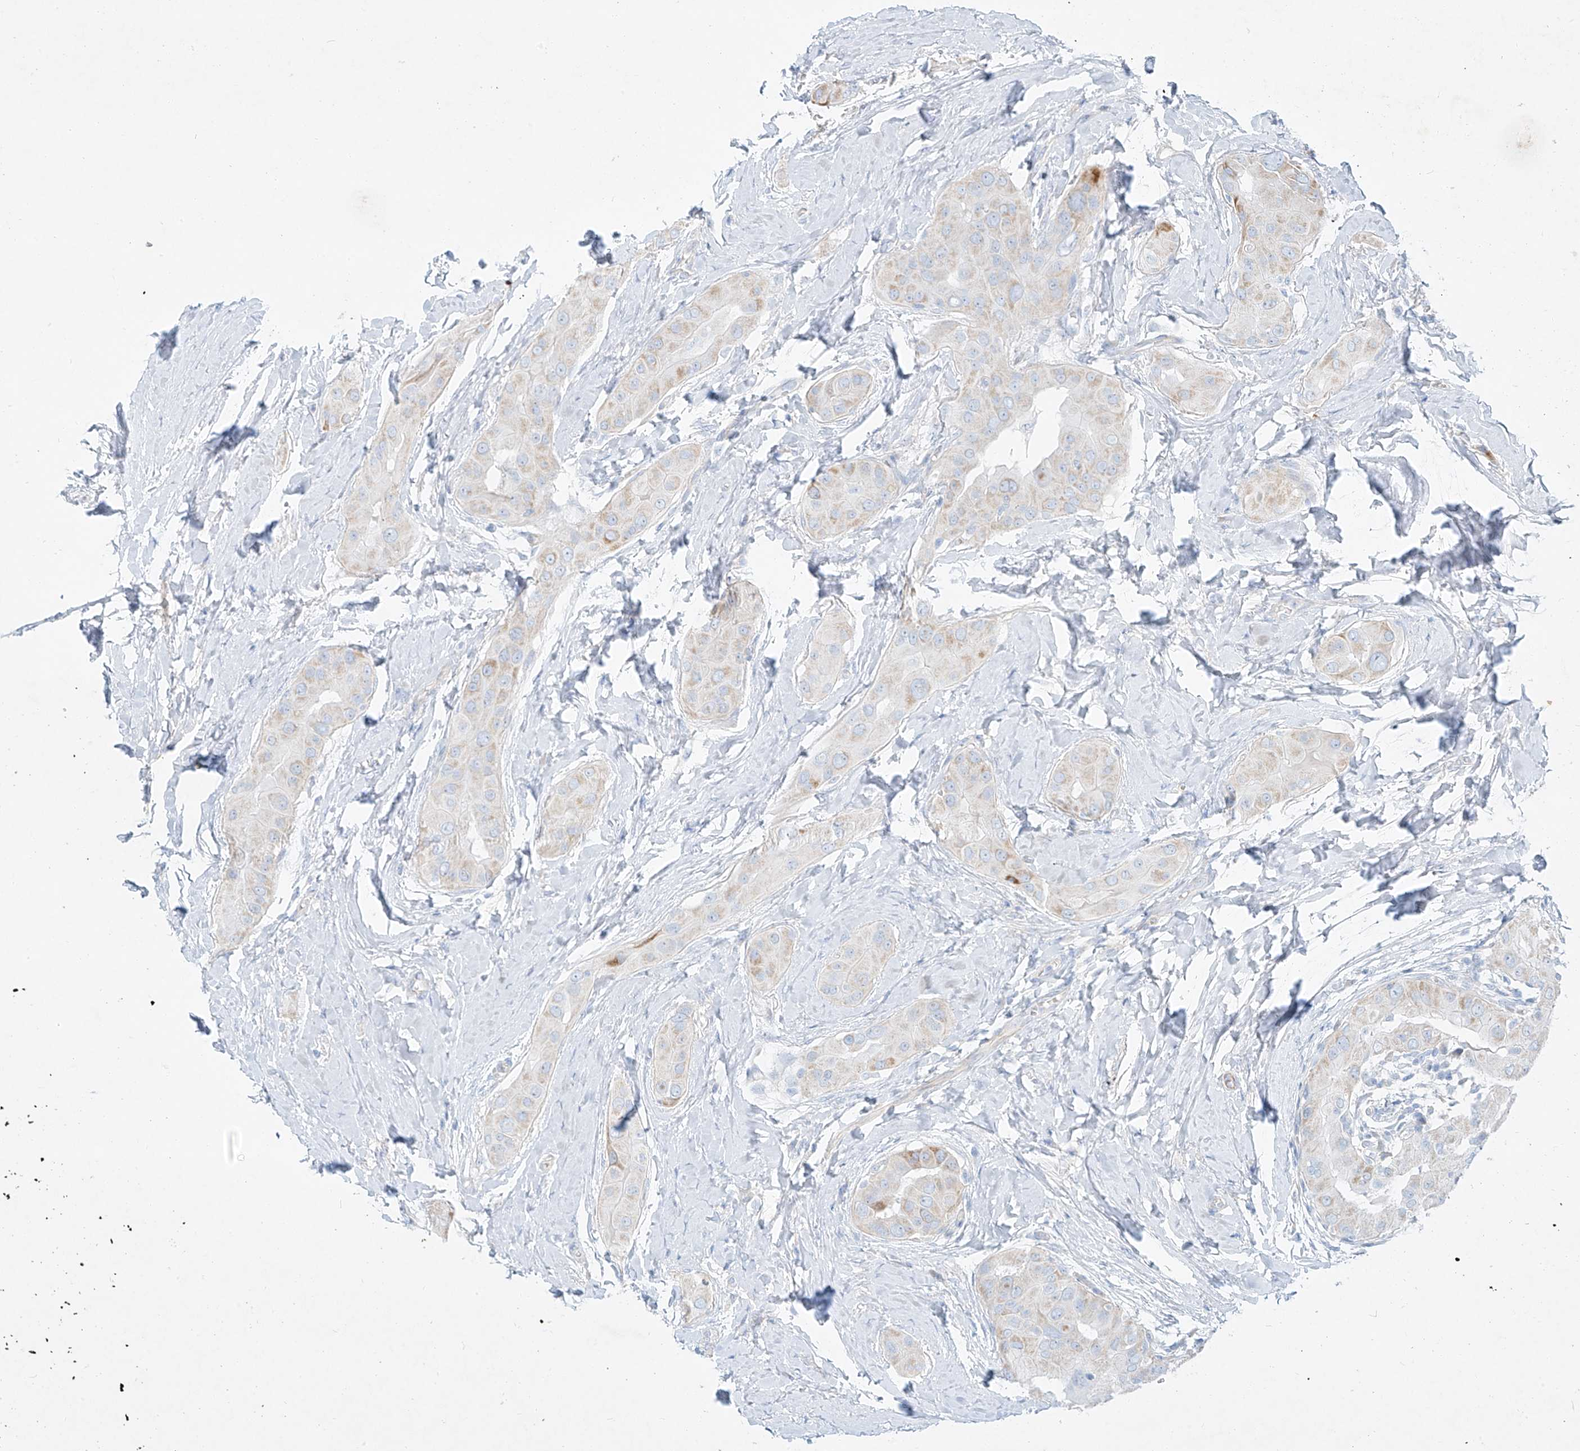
{"staining": {"intensity": "weak", "quantity": "<25%", "location": "cytoplasmic/membranous"}, "tissue": "thyroid cancer", "cell_type": "Tumor cells", "image_type": "cancer", "snomed": [{"axis": "morphology", "description": "Papillary adenocarcinoma, NOS"}, {"axis": "topography", "description": "Thyroid gland"}], "caption": "High magnification brightfield microscopy of papillary adenocarcinoma (thyroid) stained with DAB (brown) and counterstained with hematoxylin (blue): tumor cells show no significant positivity.", "gene": "AJM1", "patient": {"sex": "male", "age": 33}}